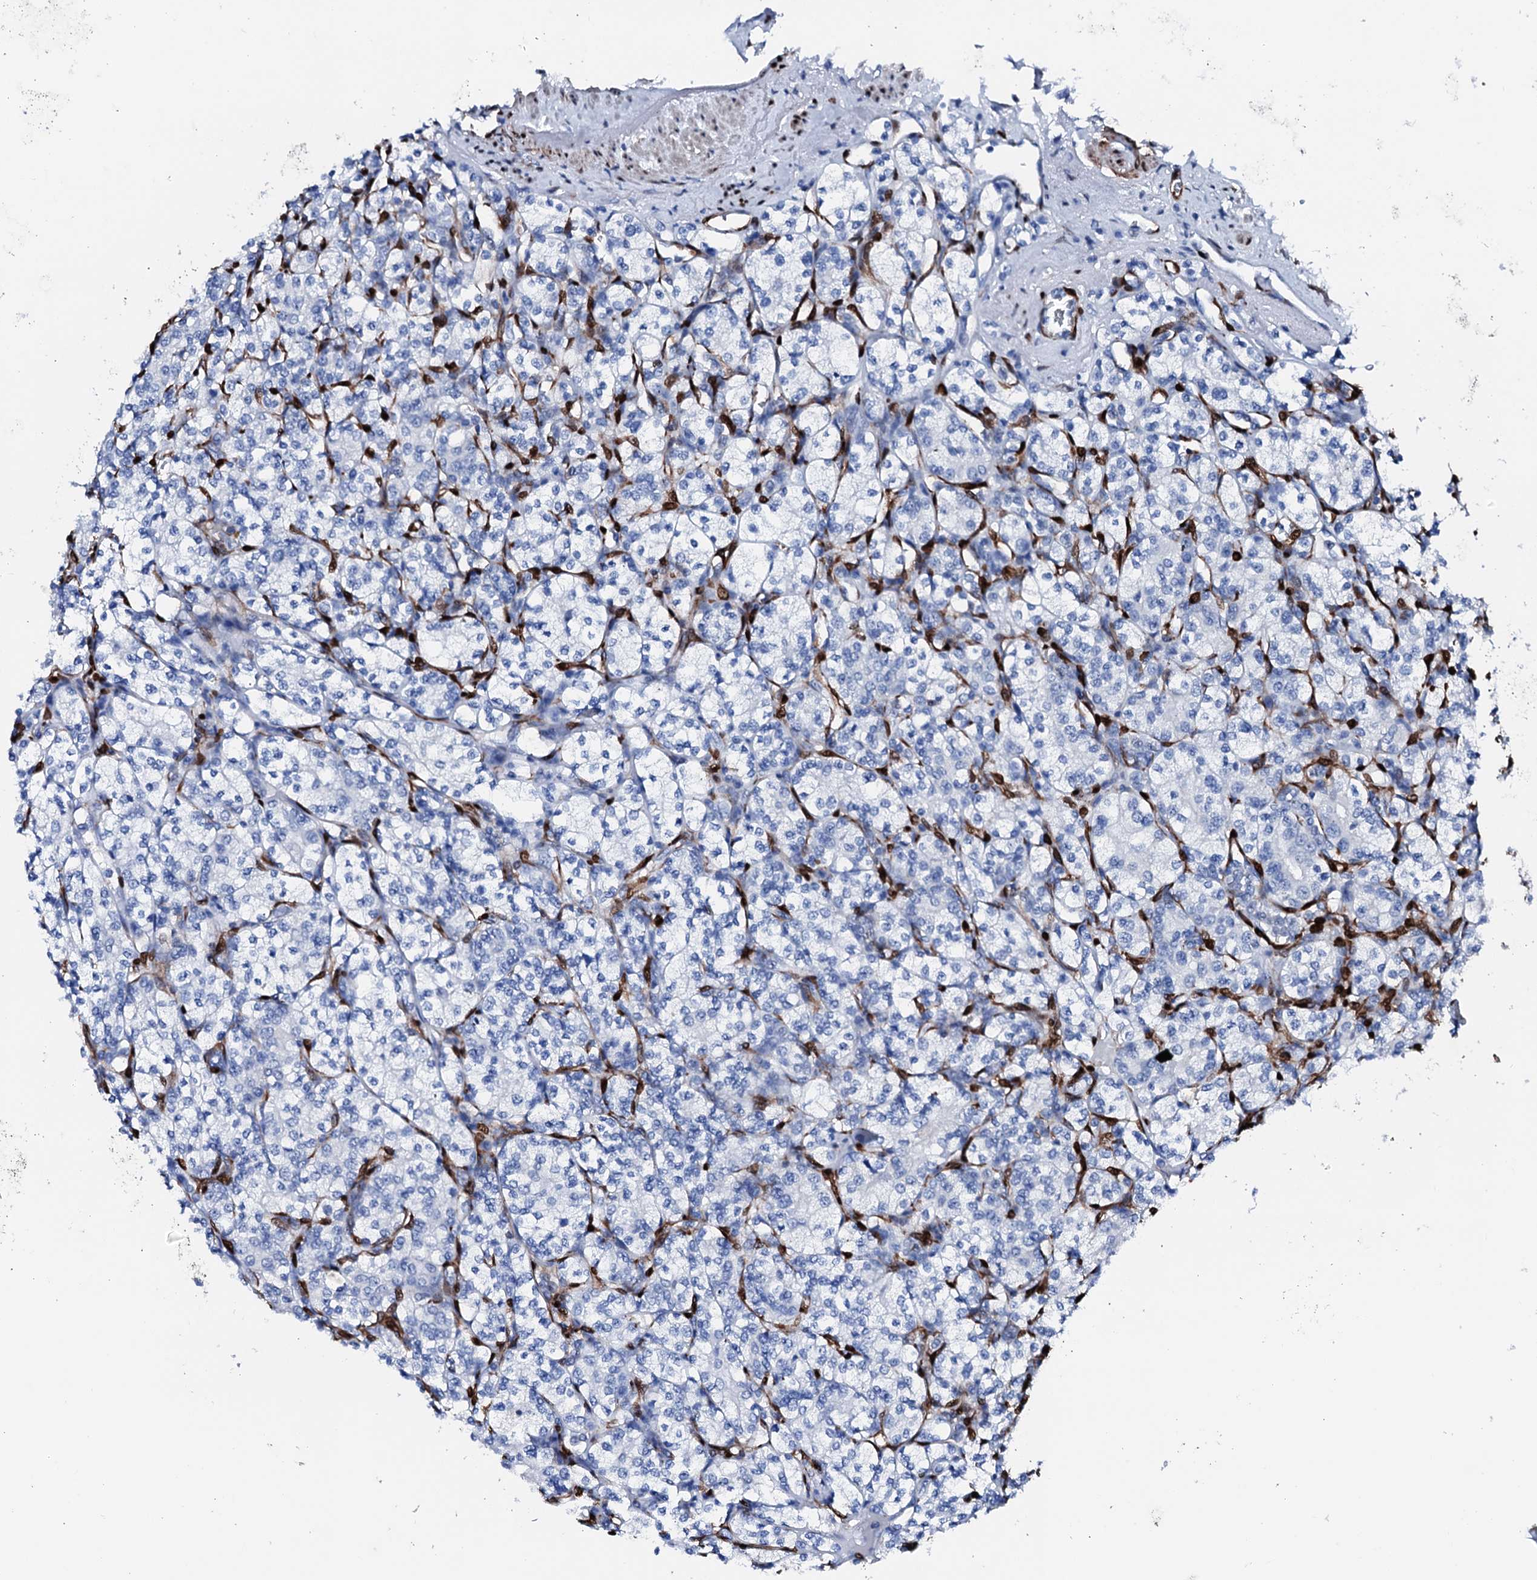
{"staining": {"intensity": "negative", "quantity": "none", "location": "none"}, "tissue": "renal cancer", "cell_type": "Tumor cells", "image_type": "cancer", "snomed": [{"axis": "morphology", "description": "Adenocarcinoma, NOS"}, {"axis": "topography", "description": "Kidney"}], "caption": "A high-resolution histopathology image shows IHC staining of renal adenocarcinoma, which exhibits no significant expression in tumor cells.", "gene": "NRIP2", "patient": {"sex": "male", "age": 77}}